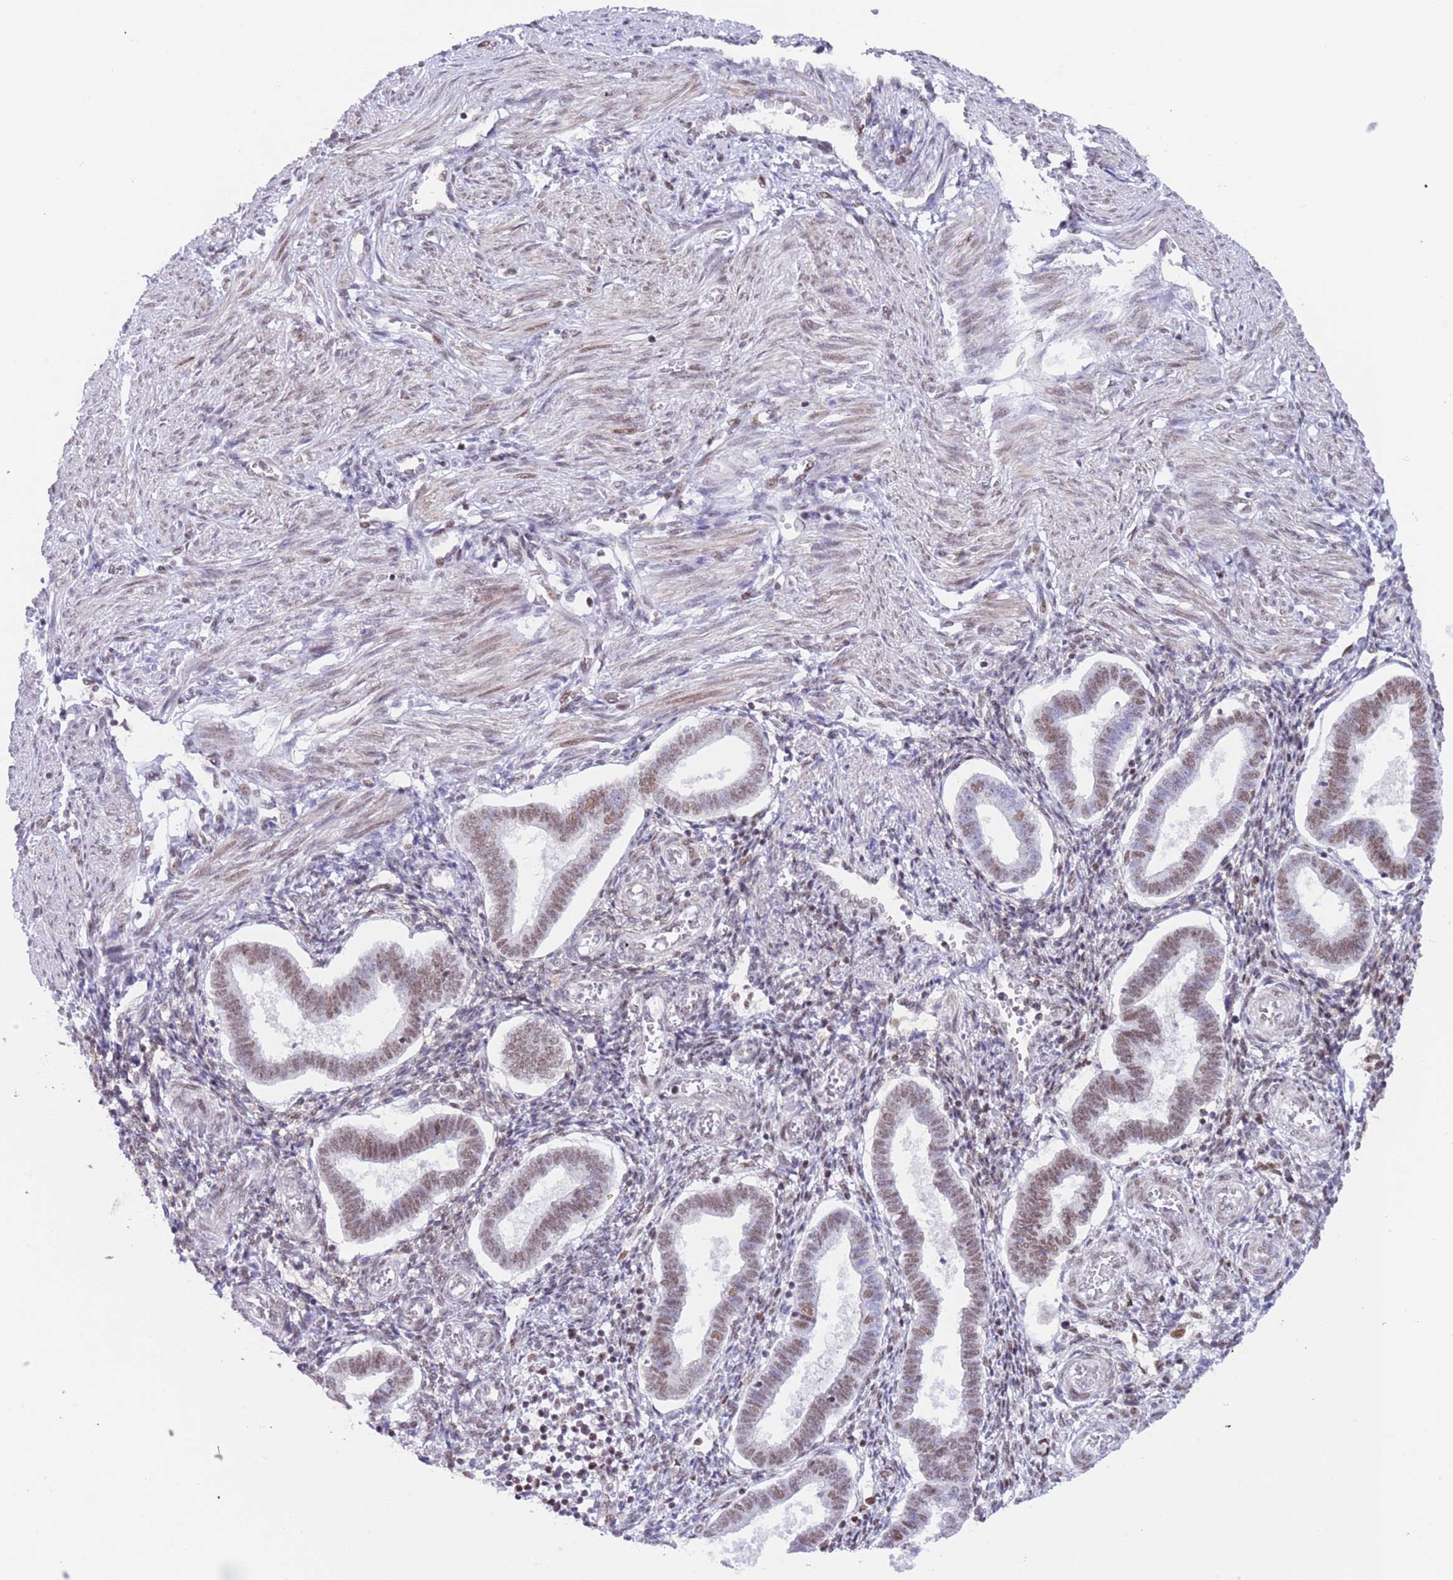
{"staining": {"intensity": "moderate", "quantity": "25%-75%", "location": "nuclear"}, "tissue": "endometrium", "cell_type": "Cells in endometrial stroma", "image_type": "normal", "snomed": [{"axis": "morphology", "description": "Normal tissue, NOS"}, {"axis": "topography", "description": "Endometrium"}], "caption": "This micrograph demonstrates immunohistochemistry staining of unremarkable human endometrium, with medium moderate nuclear positivity in about 25%-75% of cells in endometrial stroma.", "gene": "ZNF382", "patient": {"sex": "female", "age": 24}}